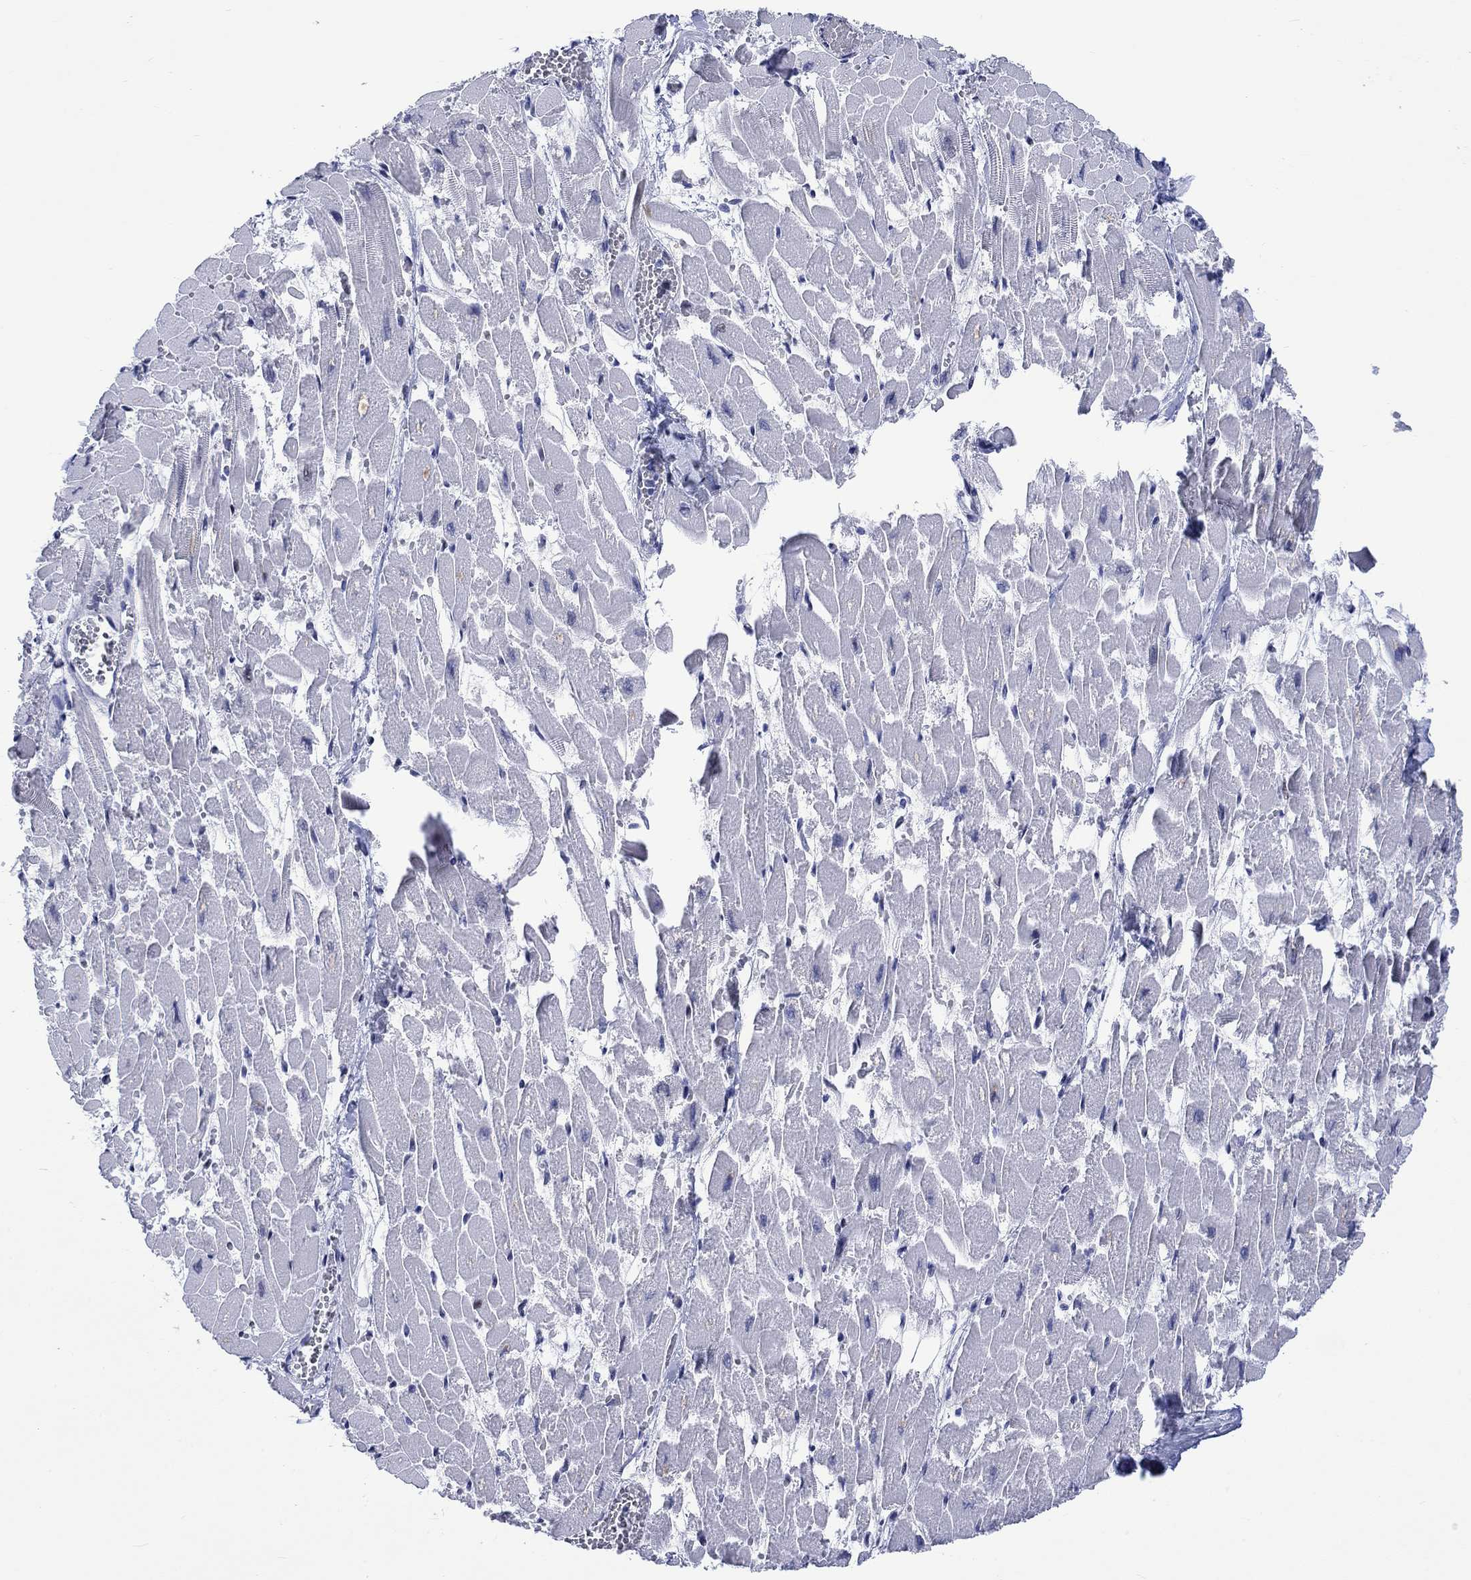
{"staining": {"intensity": "negative", "quantity": "none", "location": "none"}, "tissue": "heart muscle", "cell_type": "Cardiomyocytes", "image_type": "normal", "snomed": [{"axis": "morphology", "description": "Normal tissue, NOS"}, {"axis": "topography", "description": "Heart"}], "caption": "This is a photomicrograph of IHC staining of unremarkable heart muscle, which shows no staining in cardiomyocytes.", "gene": "CDCA2", "patient": {"sex": "female", "age": 52}}